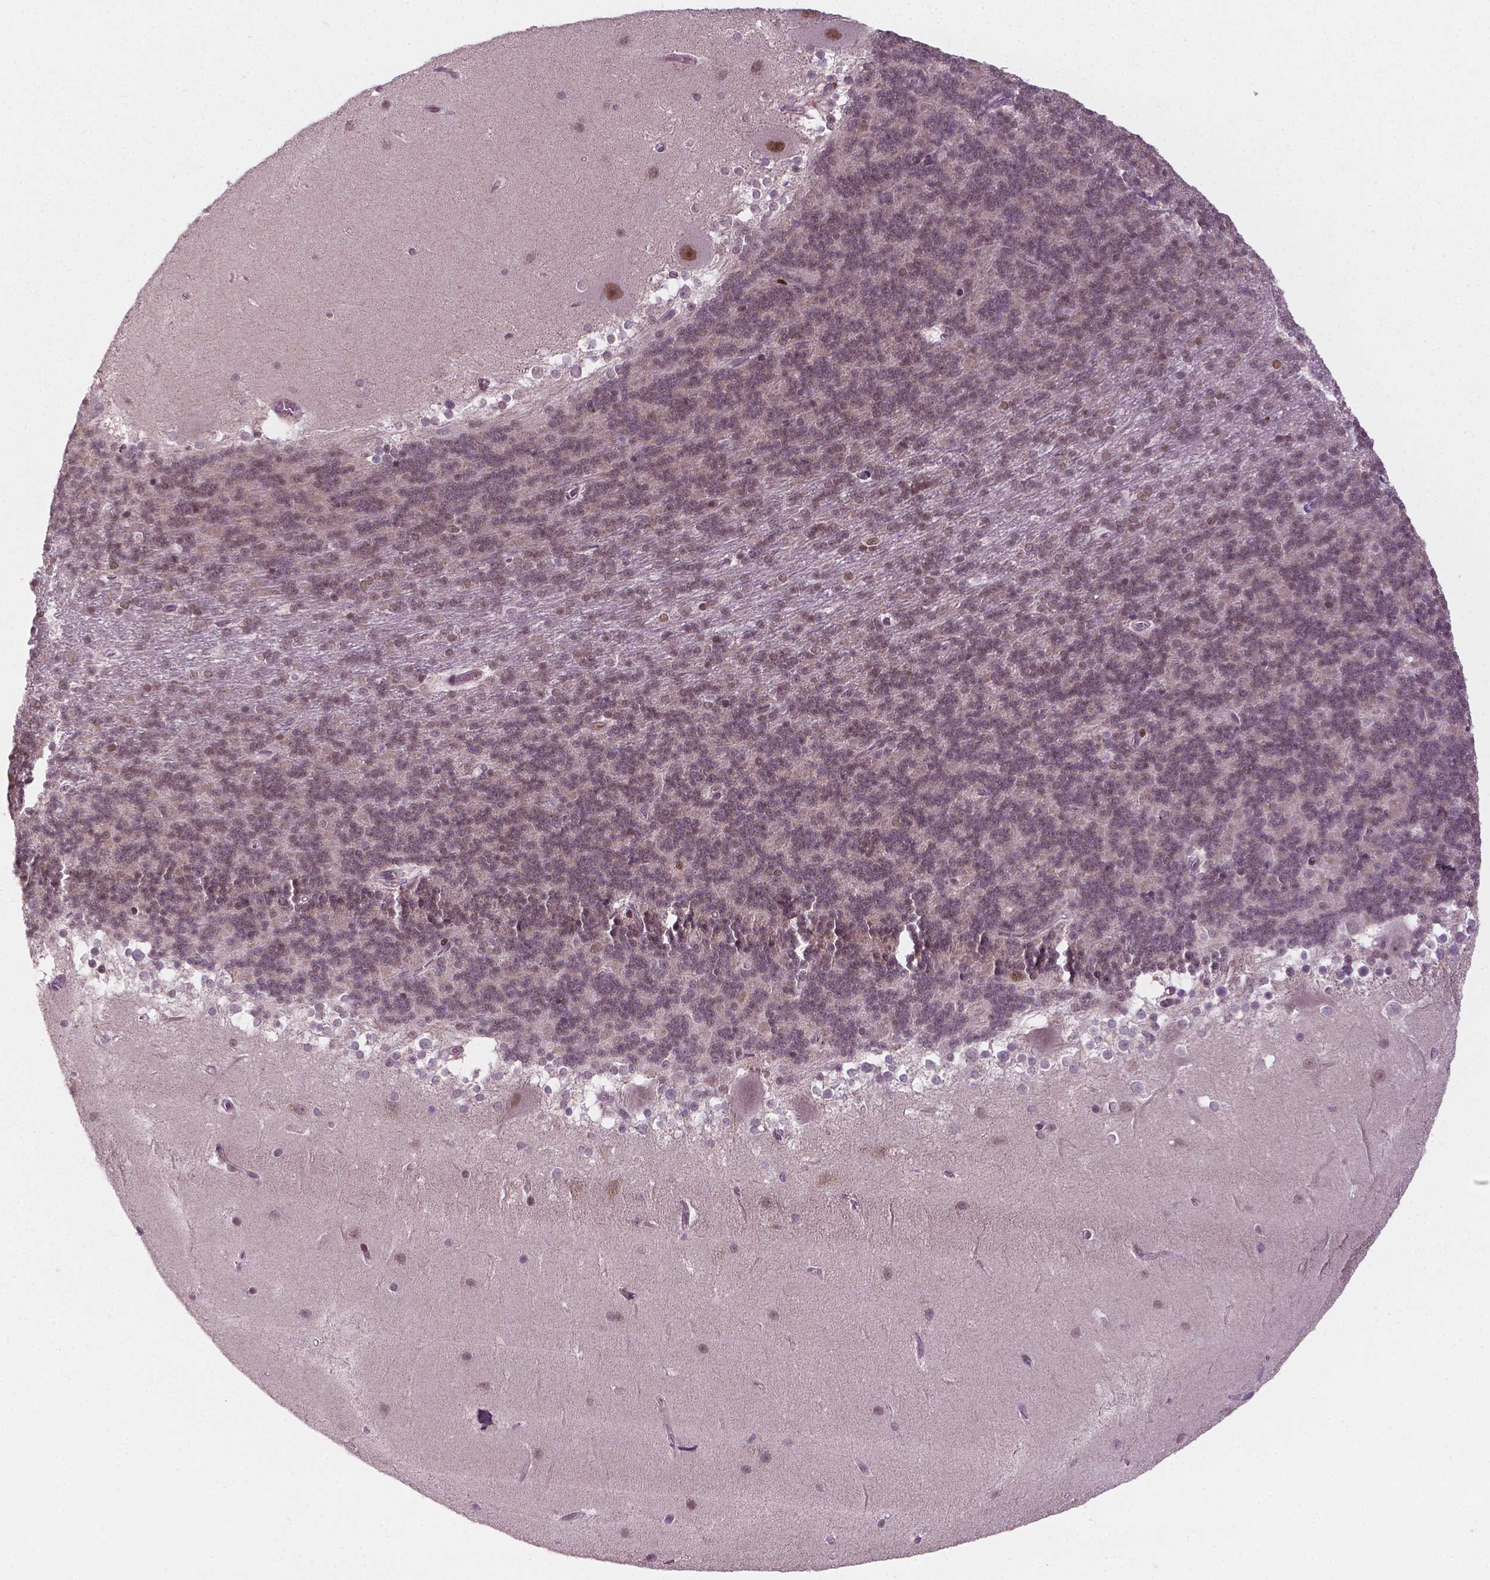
{"staining": {"intensity": "moderate", "quantity": "25%-75%", "location": "nuclear"}, "tissue": "cerebellum", "cell_type": "Cells in granular layer", "image_type": "normal", "snomed": [{"axis": "morphology", "description": "Normal tissue, NOS"}, {"axis": "topography", "description": "Cerebellum"}], "caption": "IHC photomicrograph of normal cerebellum: cerebellum stained using immunohistochemistry (IHC) reveals medium levels of moderate protein expression localized specifically in the nuclear of cells in granular layer, appearing as a nuclear brown color.", "gene": "NFAT5", "patient": {"sex": "female", "age": 19}}